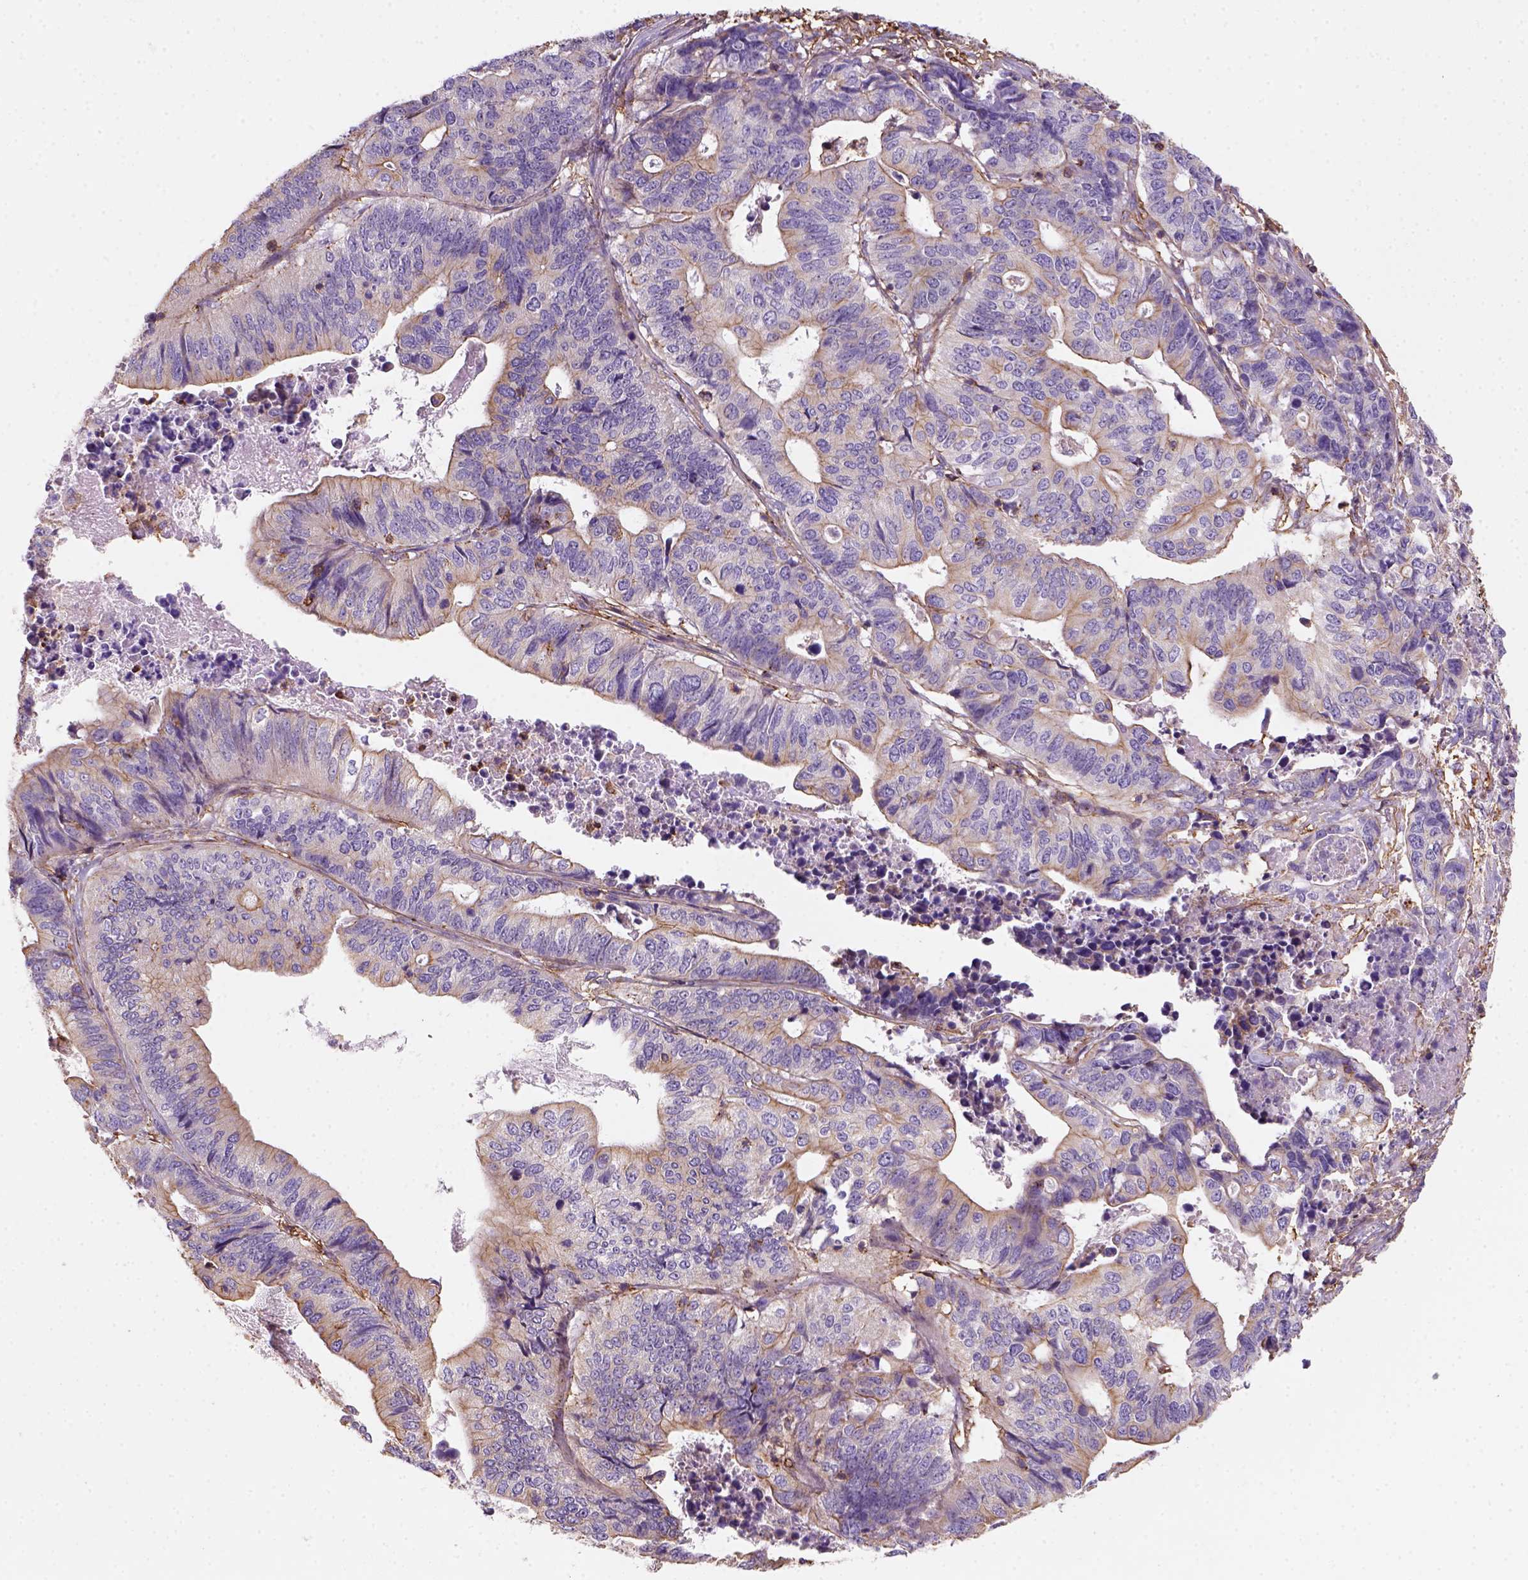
{"staining": {"intensity": "moderate", "quantity": "25%-75%", "location": "cytoplasmic/membranous"}, "tissue": "stomach cancer", "cell_type": "Tumor cells", "image_type": "cancer", "snomed": [{"axis": "morphology", "description": "Adenocarcinoma, NOS"}, {"axis": "topography", "description": "Stomach, upper"}], "caption": "Tumor cells display medium levels of moderate cytoplasmic/membranous staining in about 25%-75% of cells in human adenocarcinoma (stomach). Nuclei are stained in blue.", "gene": "GPRC5D", "patient": {"sex": "female", "age": 67}}